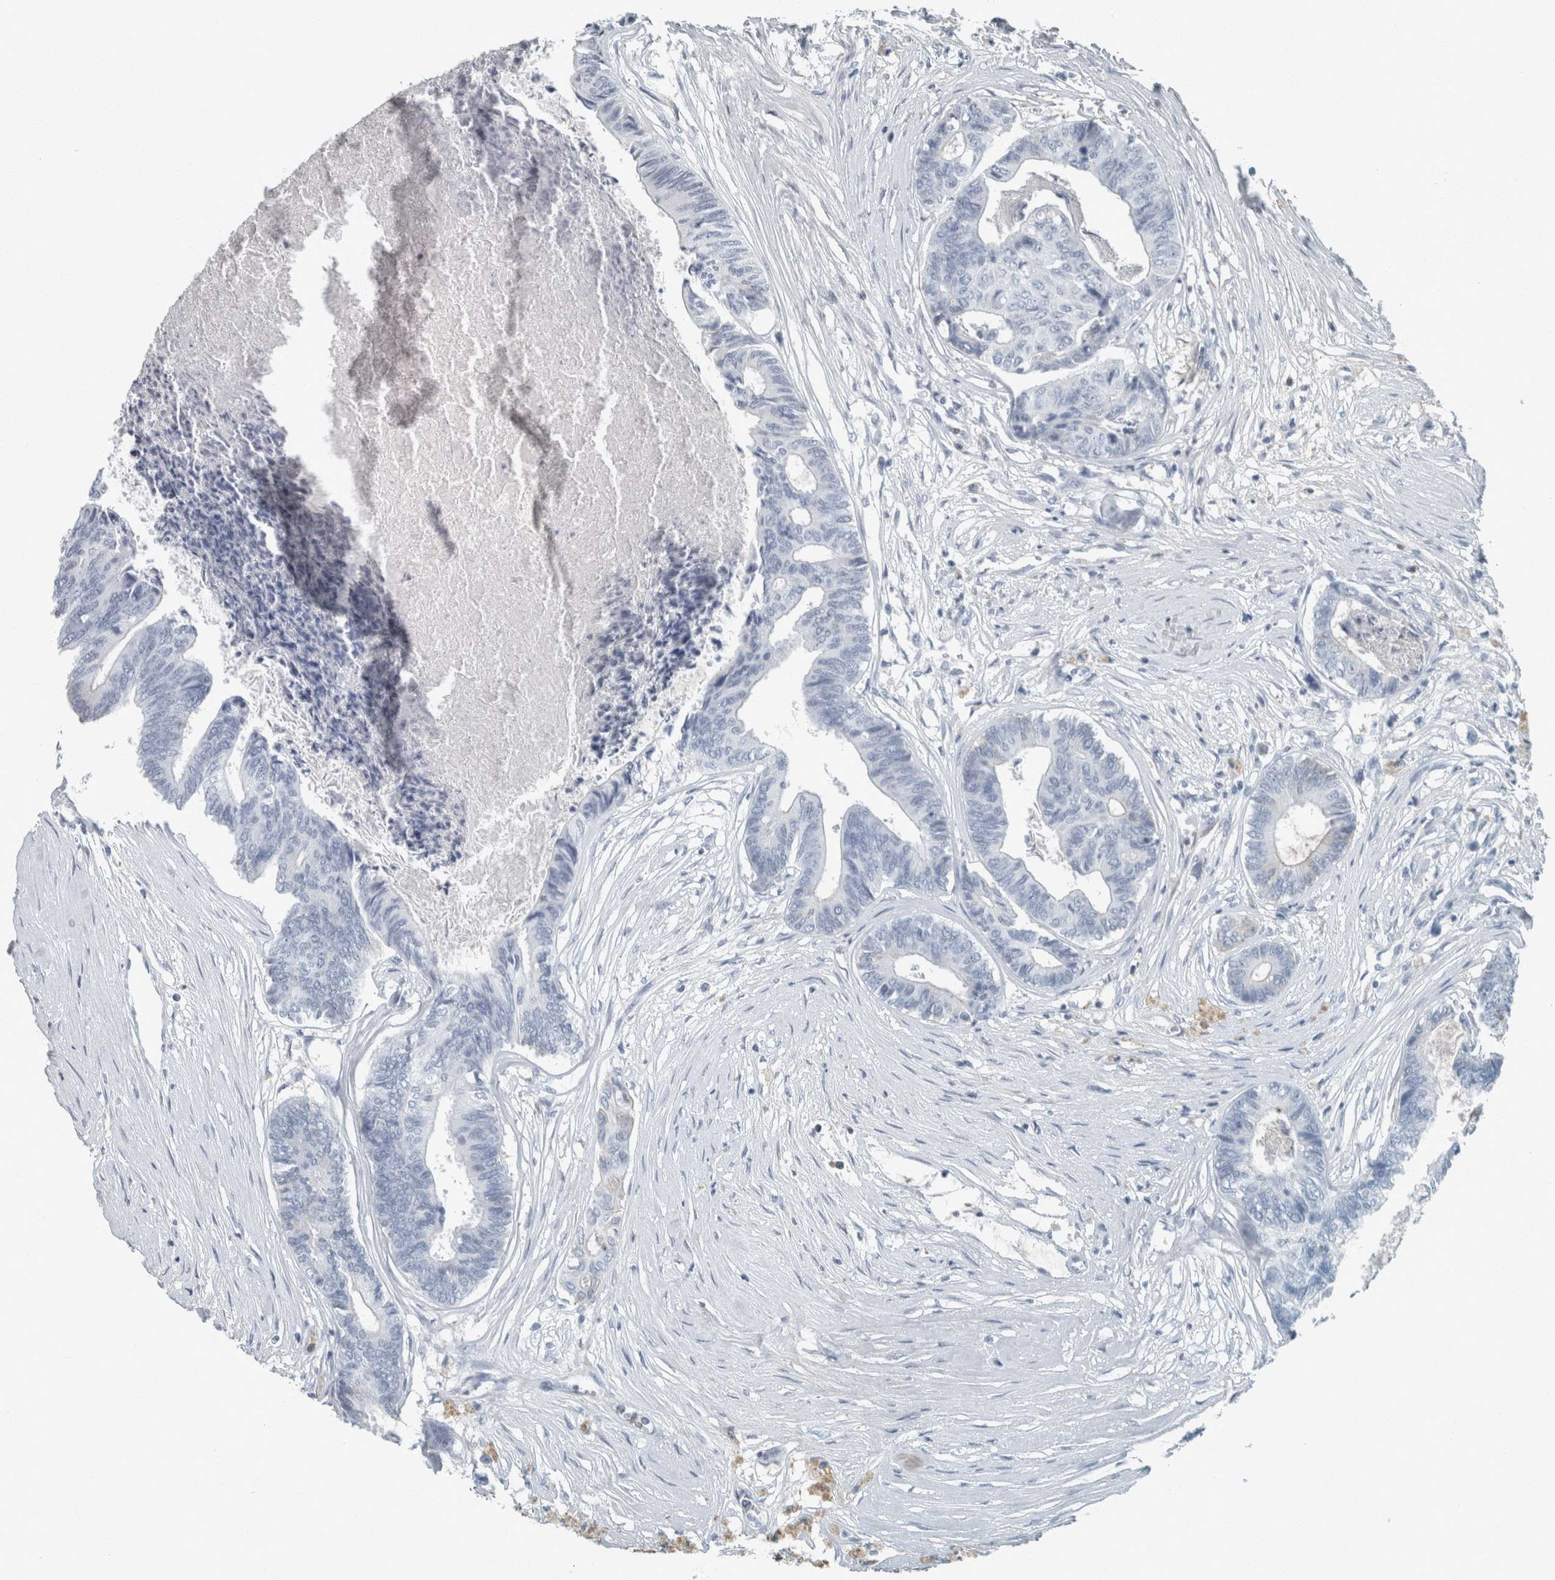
{"staining": {"intensity": "negative", "quantity": "none", "location": "none"}, "tissue": "colorectal cancer", "cell_type": "Tumor cells", "image_type": "cancer", "snomed": [{"axis": "morphology", "description": "Adenocarcinoma, NOS"}, {"axis": "topography", "description": "Rectum"}], "caption": "Immunohistochemical staining of human colorectal cancer (adenocarcinoma) reveals no significant staining in tumor cells.", "gene": "CHL1", "patient": {"sex": "male", "age": 63}}